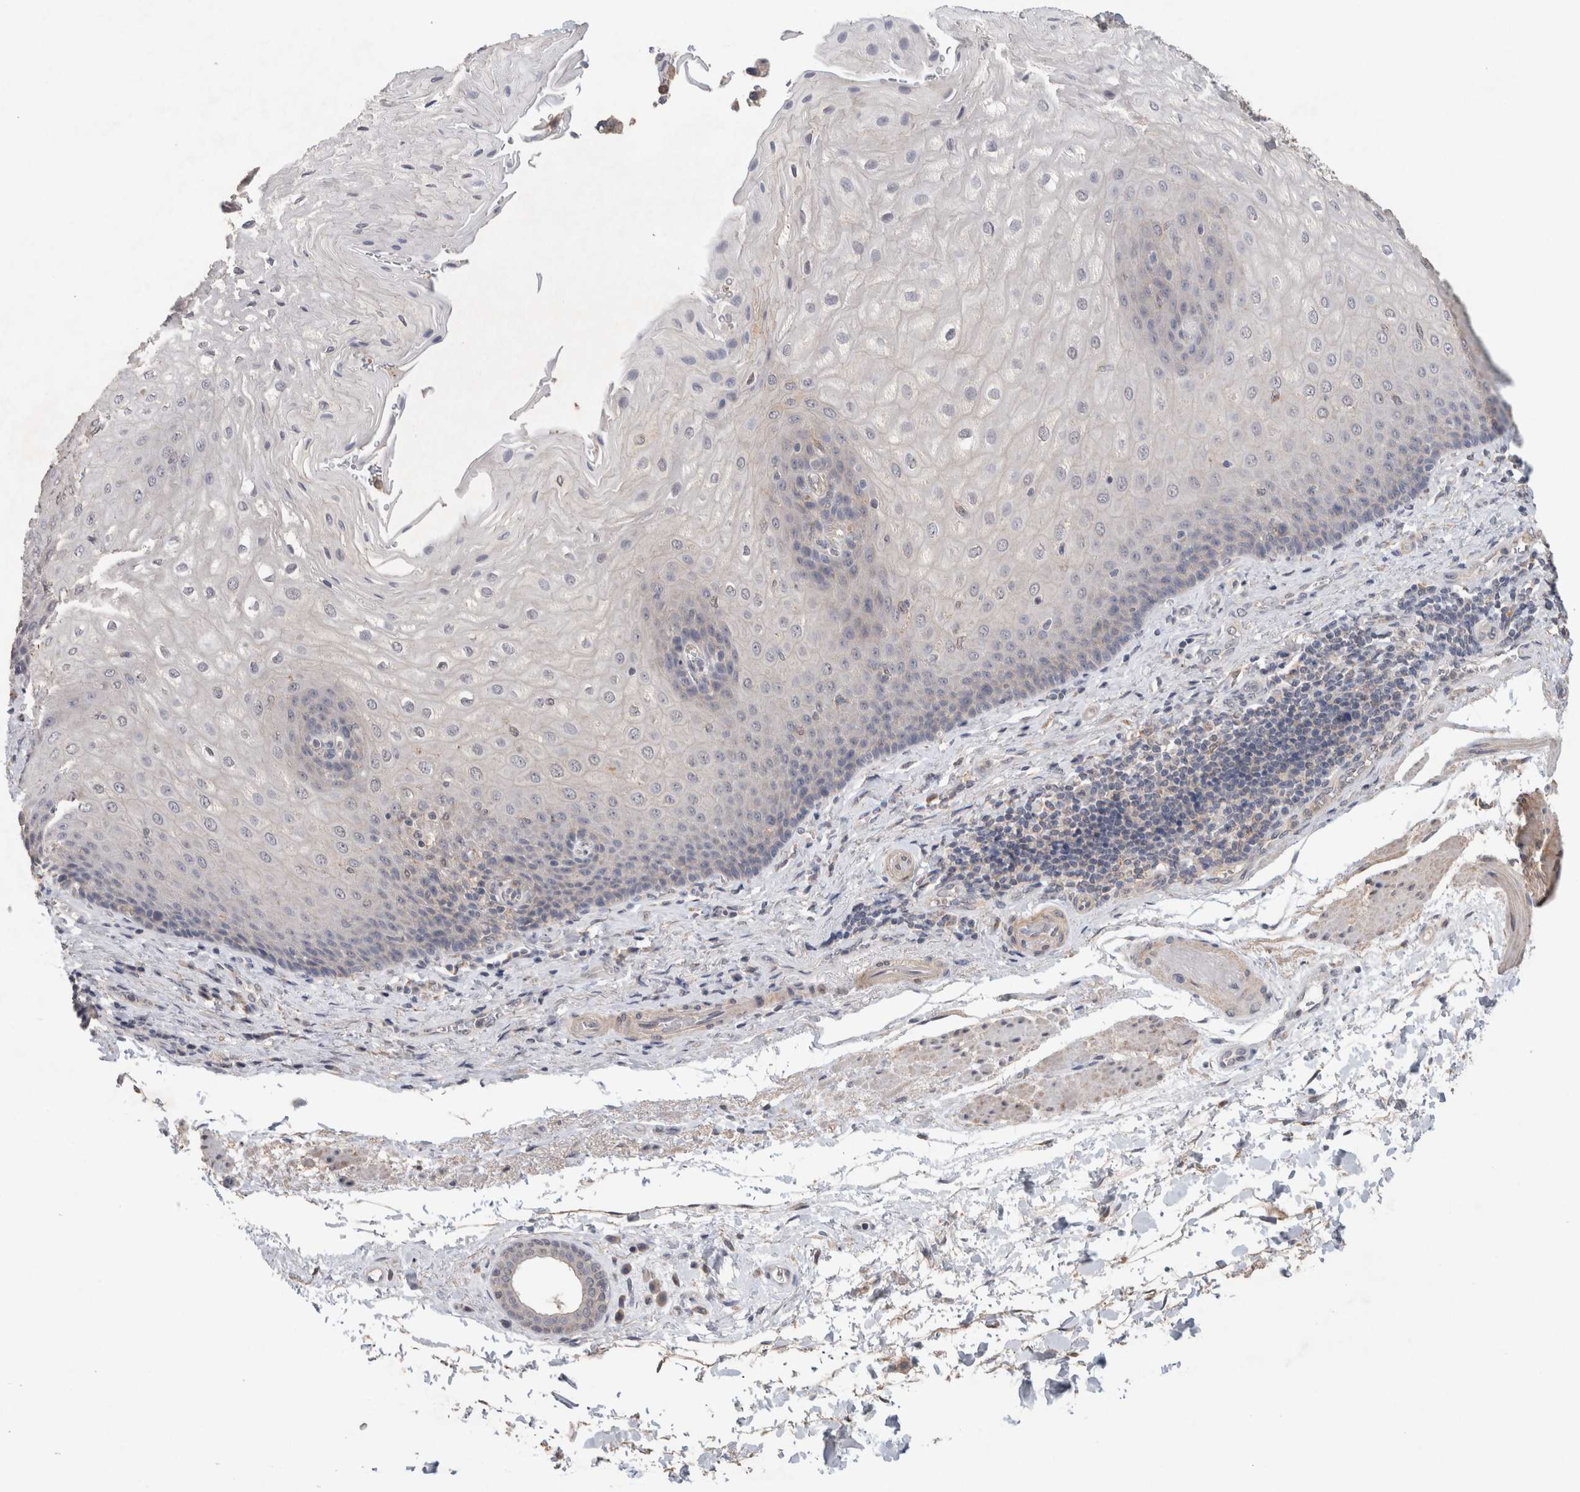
{"staining": {"intensity": "negative", "quantity": "none", "location": "none"}, "tissue": "esophagus", "cell_type": "Squamous epithelial cells", "image_type": "normal", "snomed": [{"axis": "morphology", "description": "Normal tissue, NOS"}, {"axis": "topography", "description": "Esophagus"}], "caption": "Squamous epithelial cells show no significant protein expression in normal esophagus. (Brightfield microscopy of DAB (3,3'-diaminobenzidine) immunohistochemistry at high magnification).", "gene": "RAB14", "patient": {"sex": "male", "age": 54}}